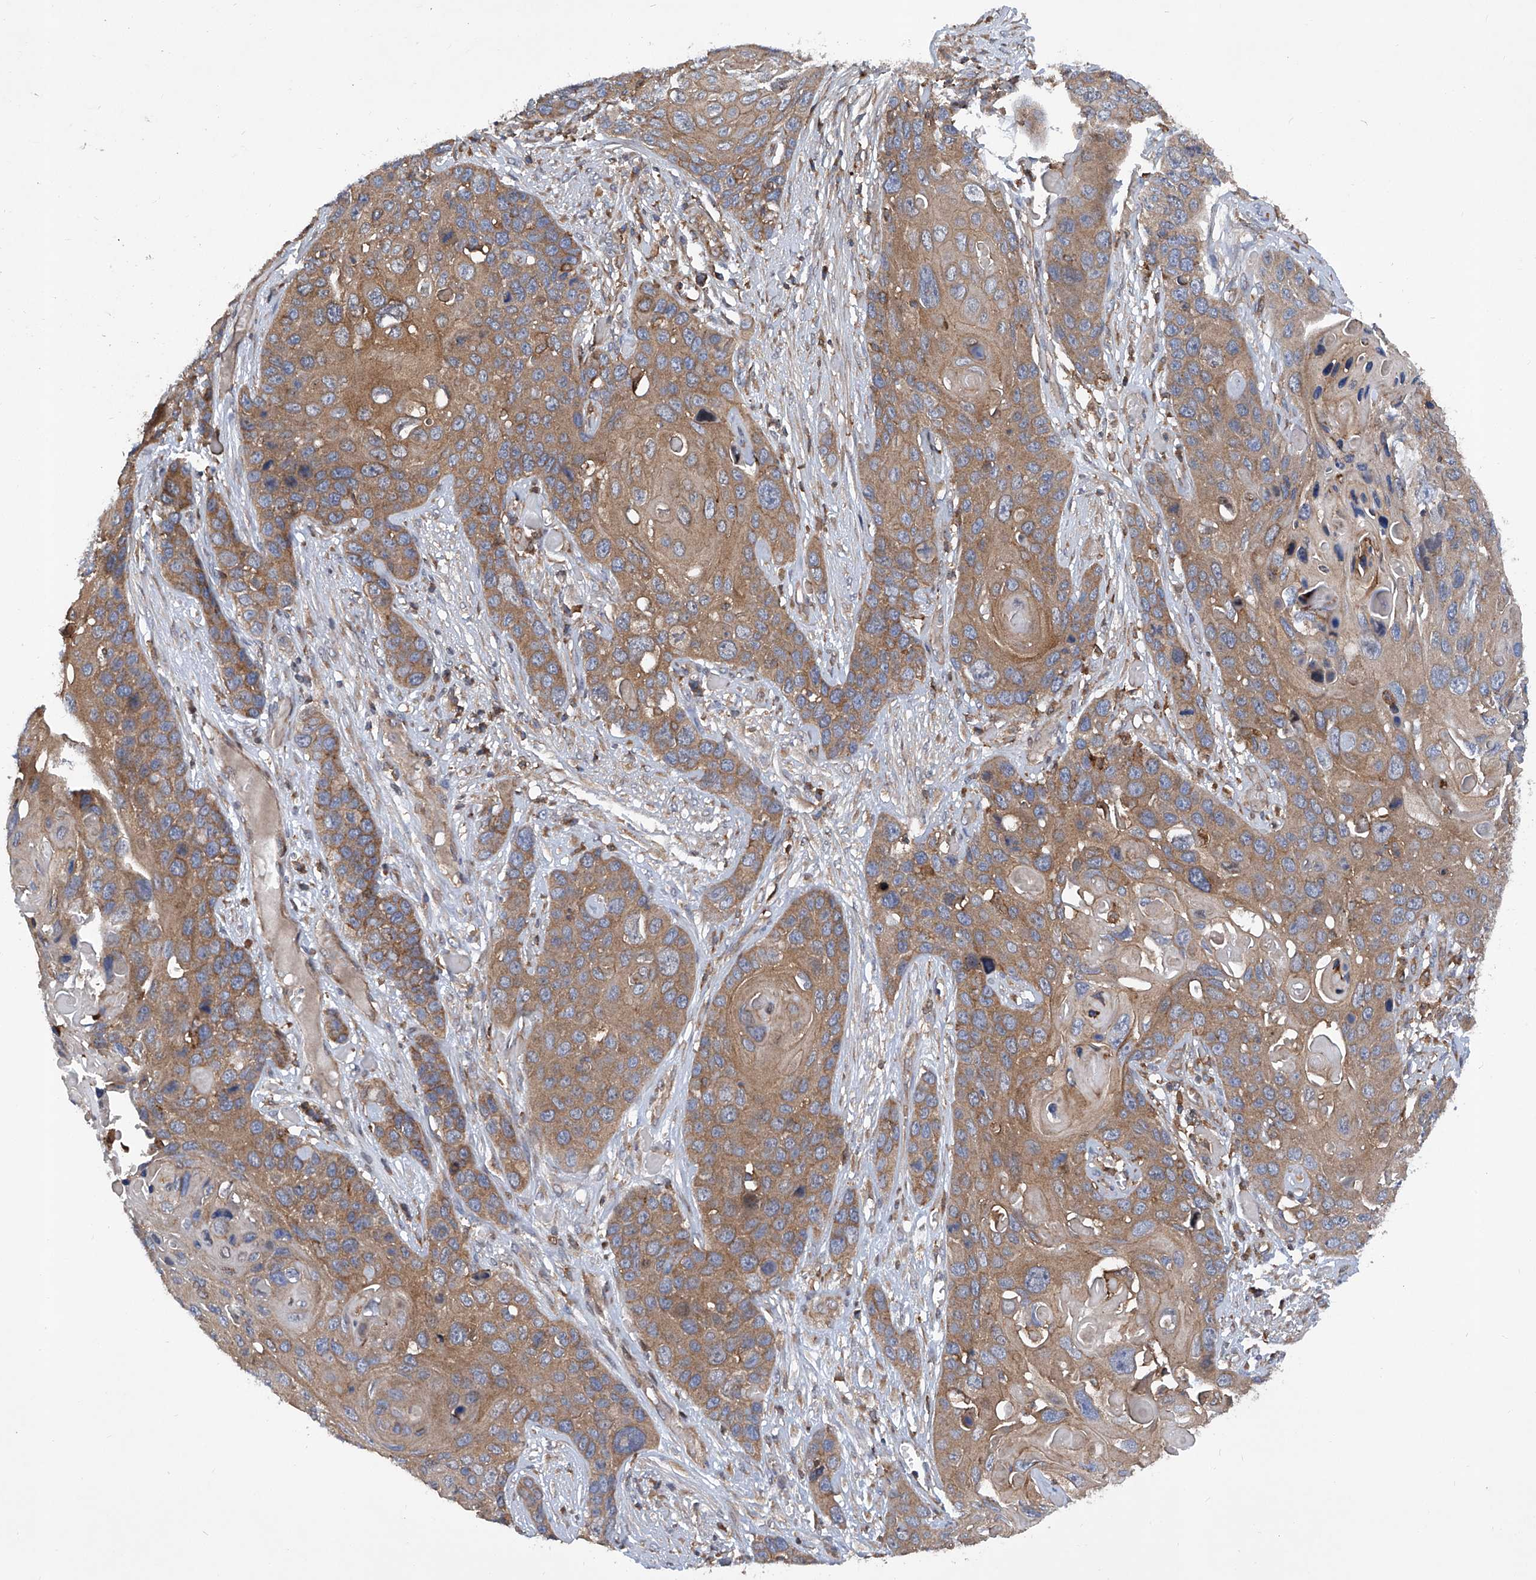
{"staining": {"intensity": "moderate", "quantity": ">75%", "location": "cytoplasmic/membranous"}, "tissue": "skin cancer", "cell_type": "Tumor cells", "image_type": "cancer", "snomed": [{"axis": "morphology", "description": "Squamous cell carcinoma, NOS"}, {"axis": "topography", "description": "Skin"}], "caption": "Protein staining of skin cancer tissue shows moderate cytoplasmic/membranous positivity in about >75% of tumor cells.", "gene": "SMAP1", "patient": {"sex": "male", "age": 55}}